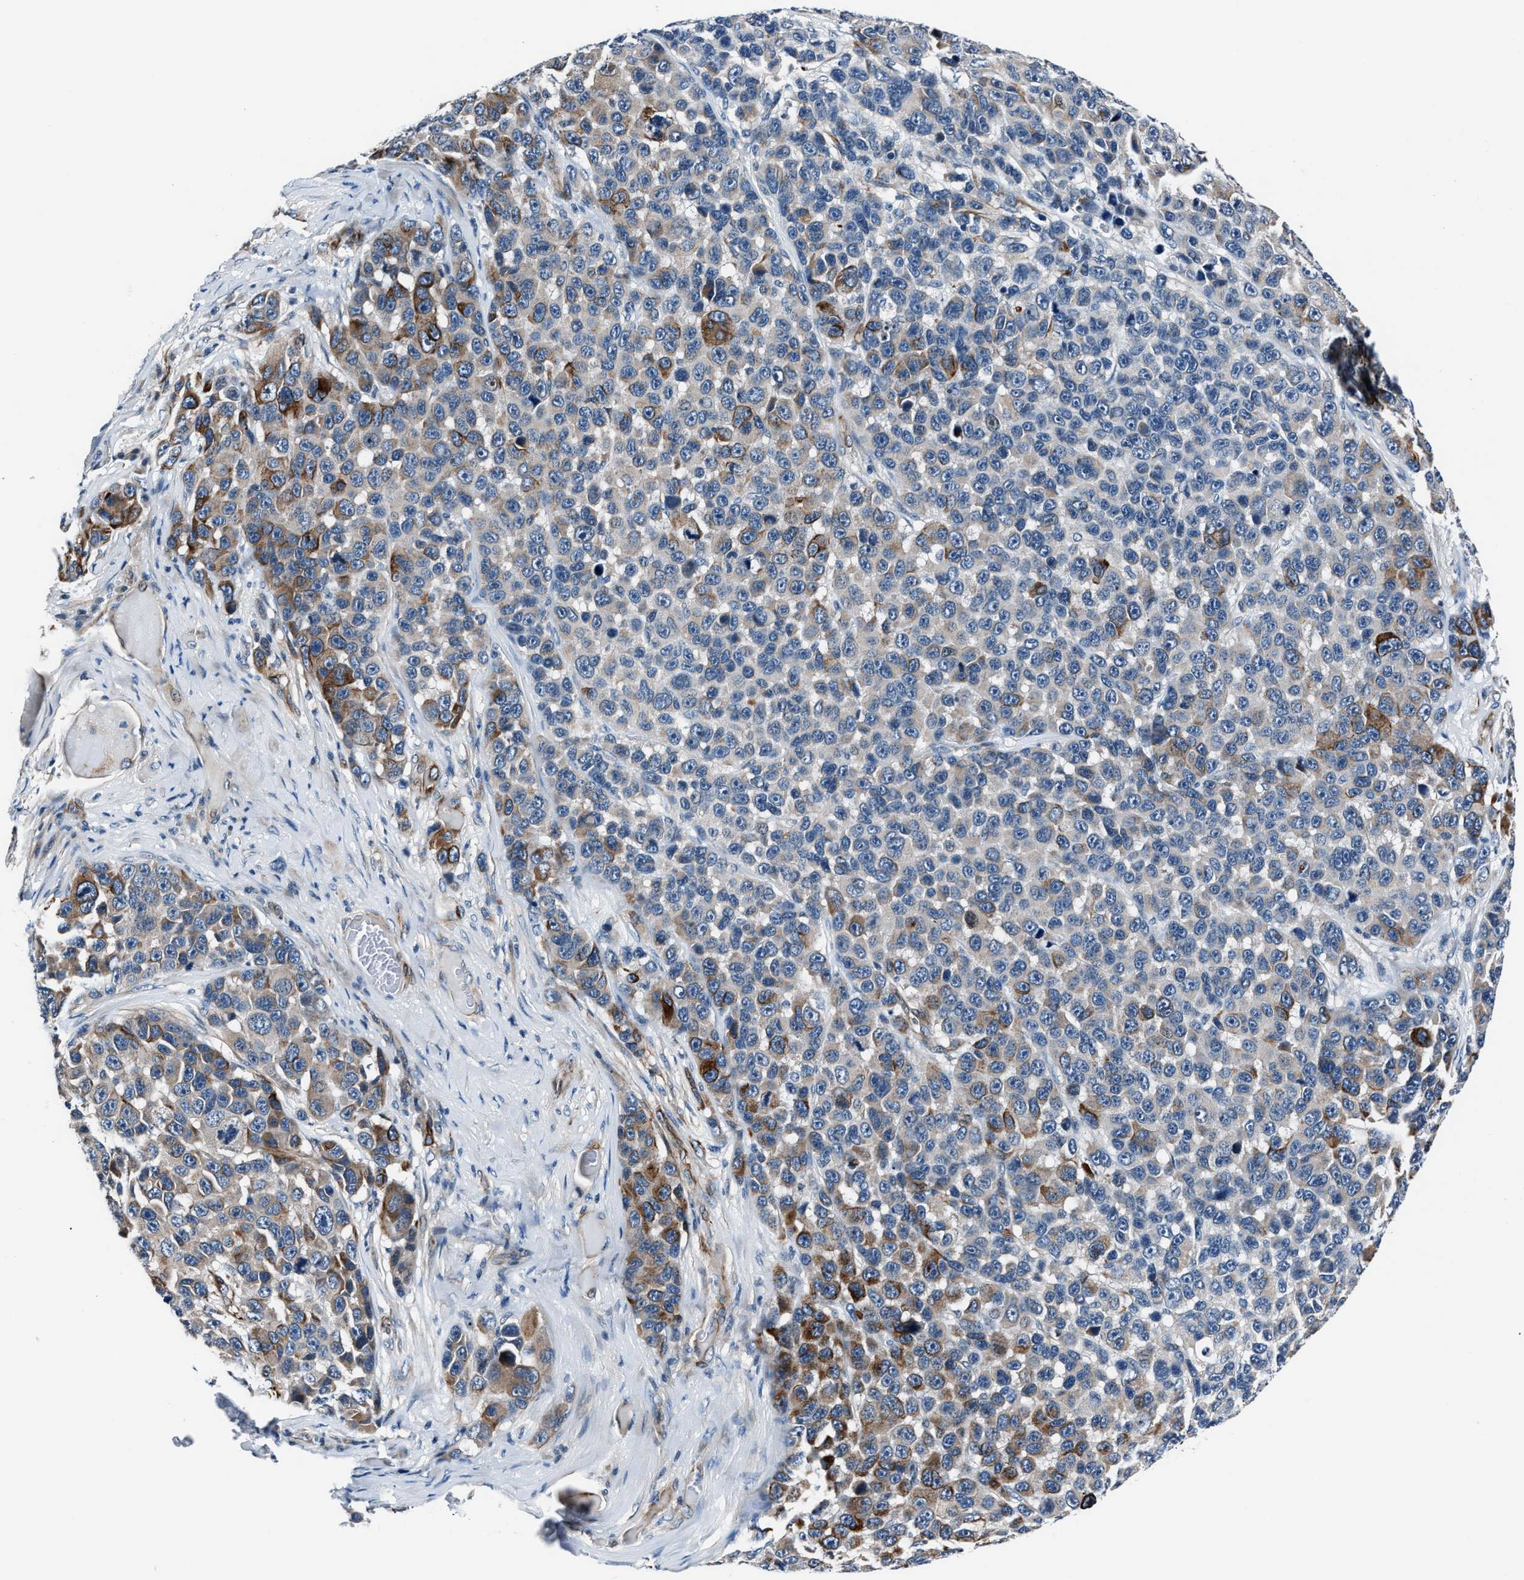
{"staining": {"intensity": "moderate", "quantity": "<25%", "location": "cytoplasmic/membranous"}, "tissue": "melanoma", "cell_type": "Tumor cells", "image_type": "cancer", "snomed": [{"axis": "morphology", "description": "Malignant melanoma, NOS"}, {"axis": "topography", "description": "Skin"}], "caption": "A low amount of moderate cytoplasmic/membranous expression is present in about <25% of tumor cells in malignant melanoma tissue. Using DAB (3,3'-diaminobenzidine) (brown) and hematoxylin (blue) stains, captured at high magnification using brightfield microscopy.", "gene": "MPDZ", "patient": {"sex": "male", "age": 53}}